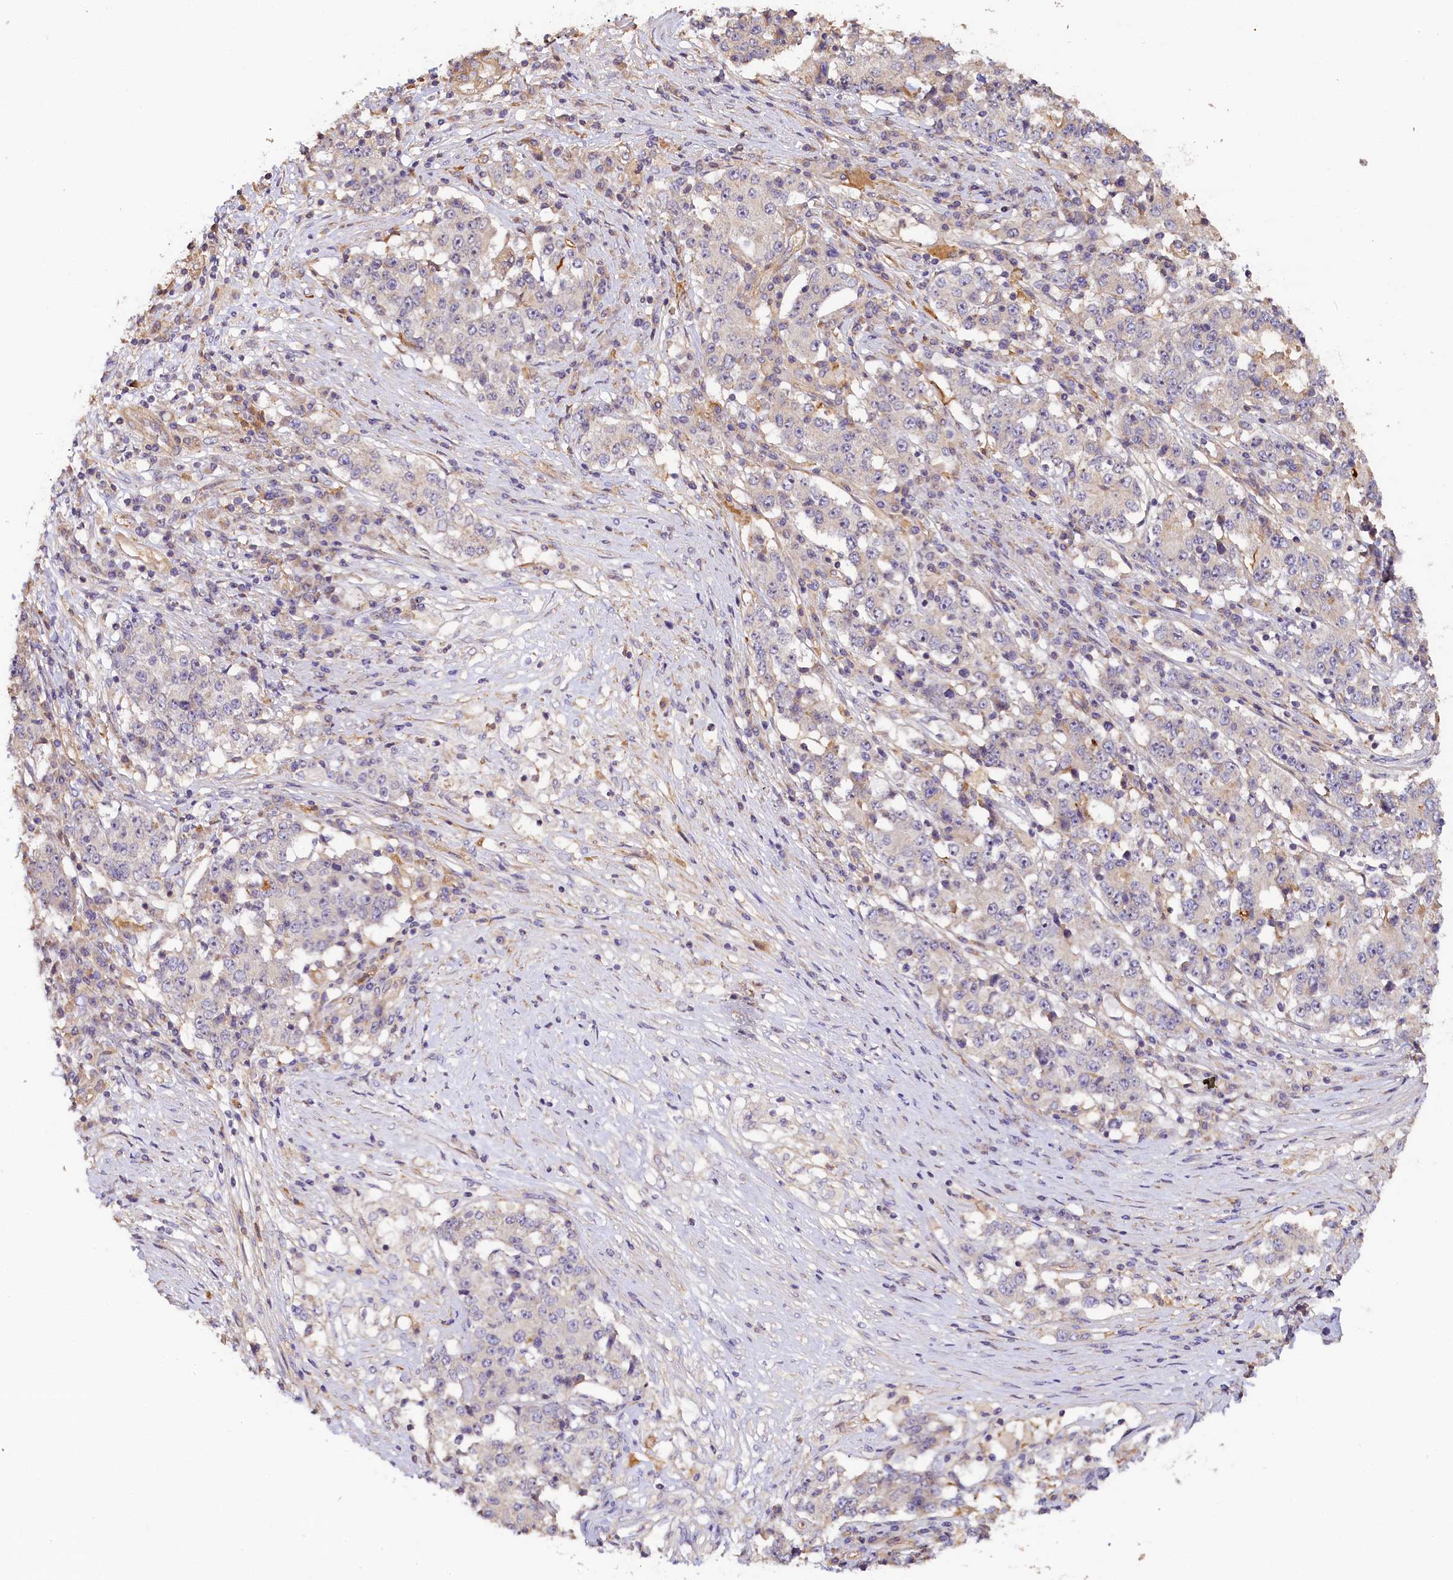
{"staining": {"intensity": "negative", "quantity": "none", "location": "none"}, "tissue": "stomach cancer", "cell_type": "Tumor cells", "image_type": "cancer", "snomed": [{"axis": "morphology", "description": "Adenocarcinoma, NOS"}, {"axis": "topography", "description": "Stomach"}], "caption": "Immunohistochemical staining of human stomach adenocarcinoma exhibits no significant expression in tumor cells.", "gene": "KATNB1", "patient": {"sex": "male", "age": 59}}